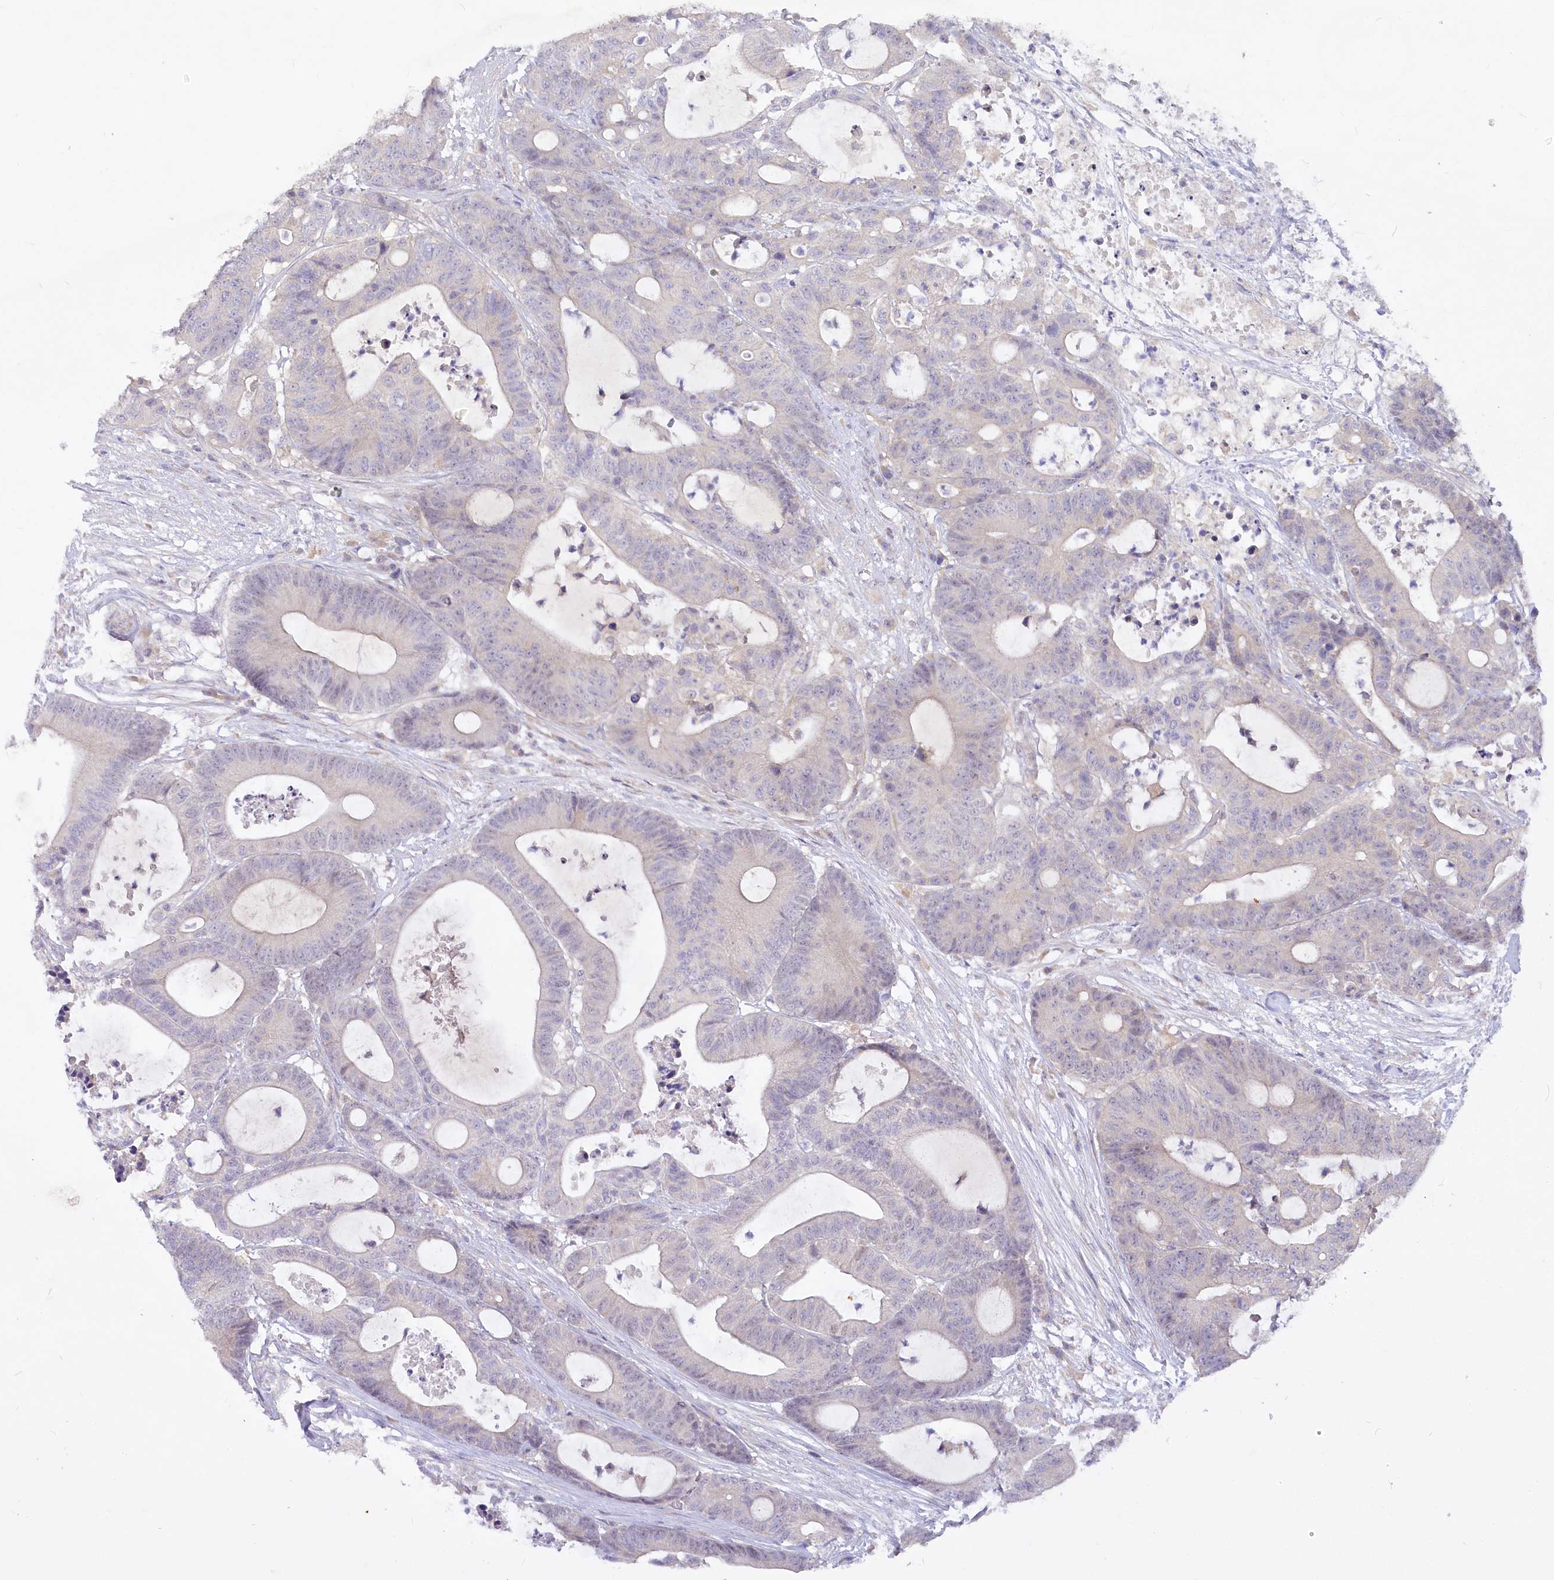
{"staining": {"intensity": "negative", "quantity": "none", "location": "none"}, "tissue": "colorectal cancer", "cell_type": "Tumor cells", "image_type": "cancer", "snomed": [{"axis": "morphology", "description": "Adenocarcinoma, NOS"}, {"axis": "topography", "description": "Colon"}], "caption": "Immunohistochemistry (IHC) micrograph of adenocarcinoma (colorectal) stained for a protein (brown), which shows no positivity in tumor cells. Brightfield microscopy of immunohistochemistry (IHC) stained with DAB (3,3'-diaminobenzidine) (brown) and hematoxylin (blue), captured at high magnification.", "gene": "EFHC2", "patient": {"sex": "female", "age": 84}}